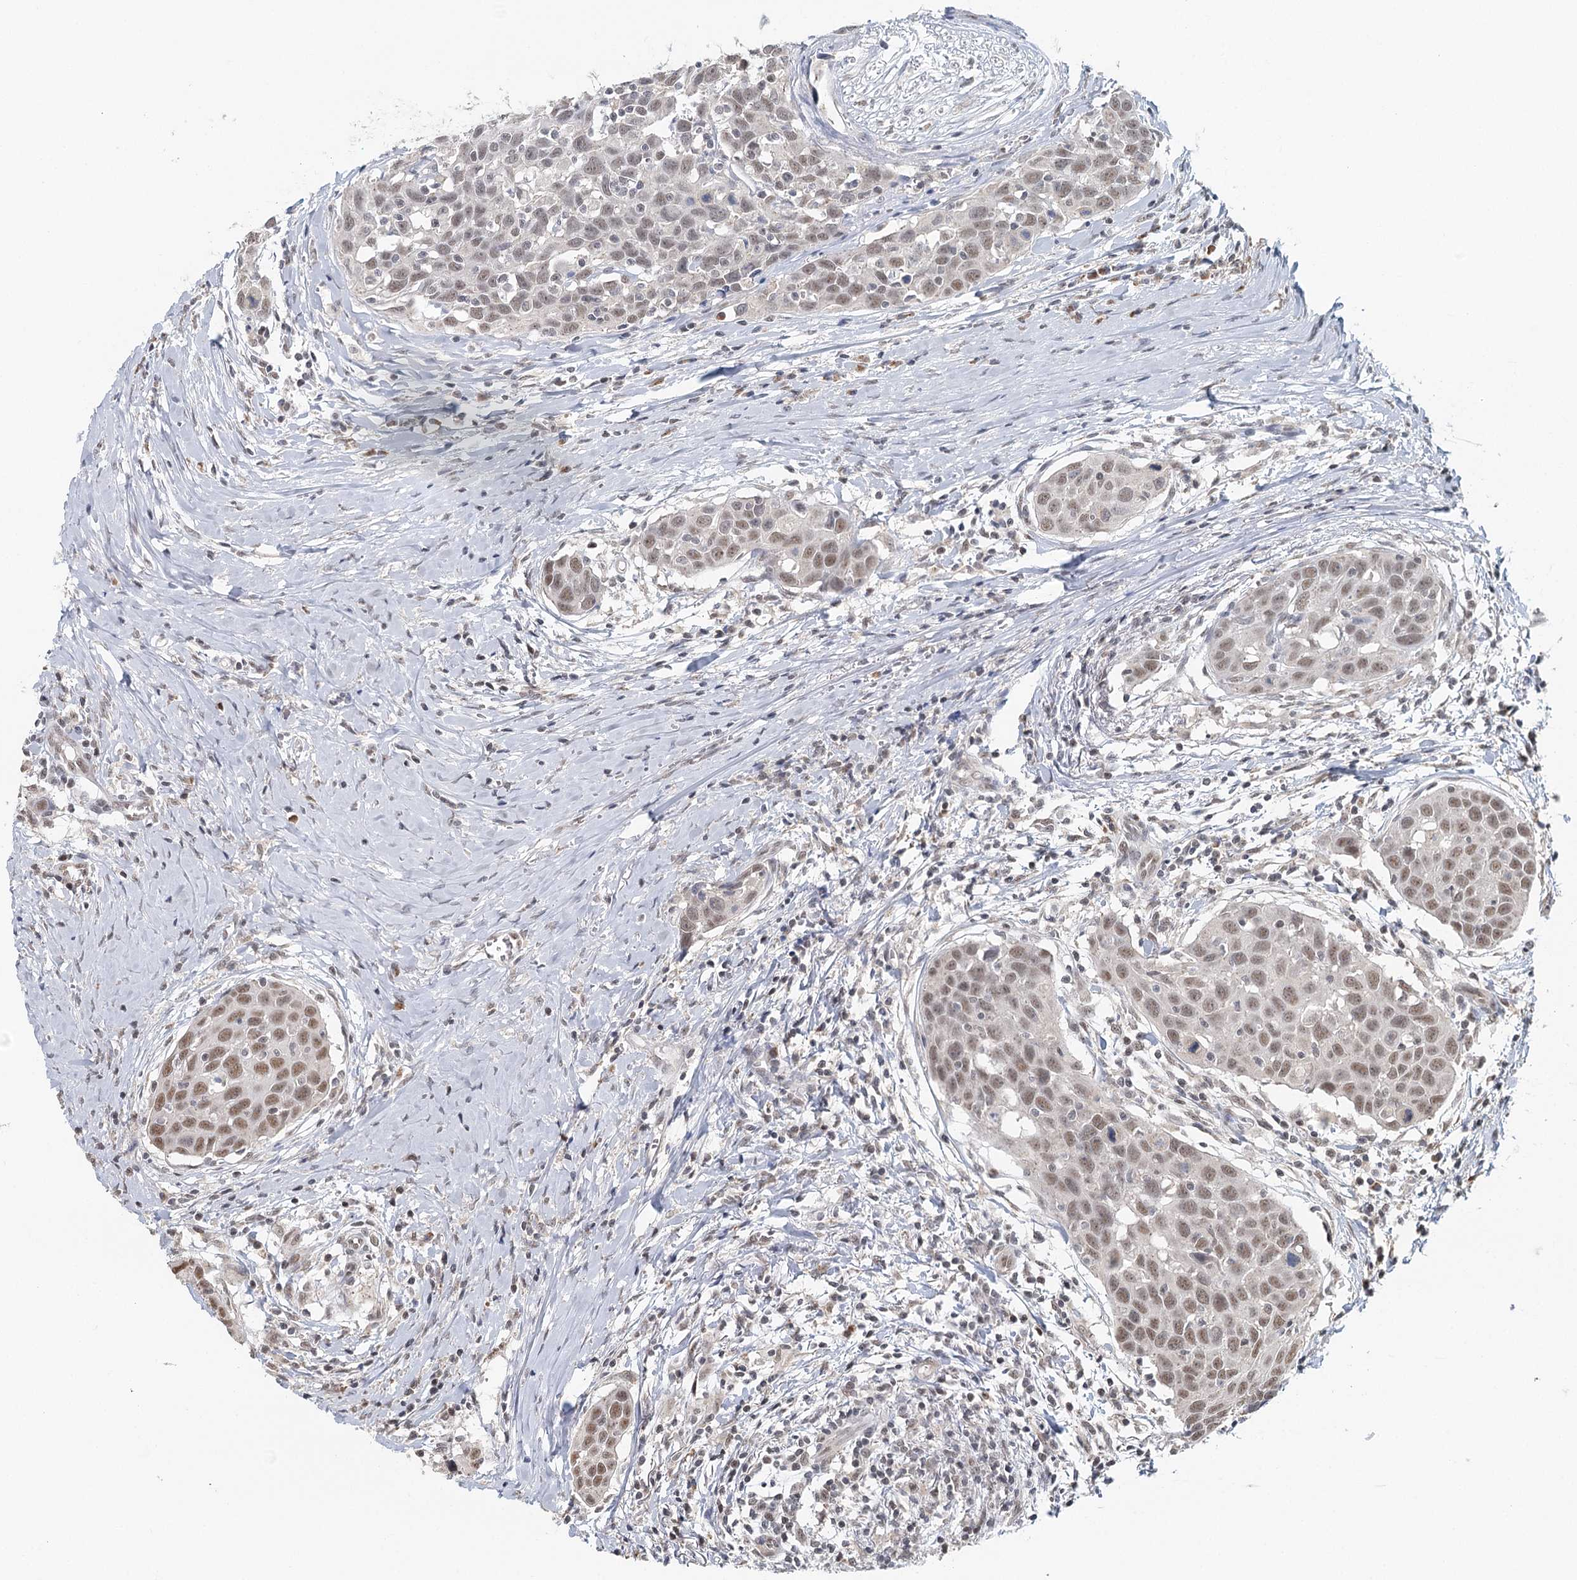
{"staining": {"intensity": "moderate", "quantity": ">75%", "location": "nuclear"}, "tissue": "head and neck cancer", "cell_type": "Tumor cells", "image_type": "cancer", "snomed": [{"axis": "morphology", "description": "Squamous cell carcinoma, NOS"}, {"axis": "topography", "description": "Oral tissue"}, {"axis": "topography", "description": "Head-Neck"}], "caption": "Immunohistochemistry (DAB) staining of head and neck squamous cell carcinoma demonstrates moderate nuclear protein positivity in about >75% of tumor cells.", "gene": "GPALPP1", "patient": {"sex": "female", "age": 50}}